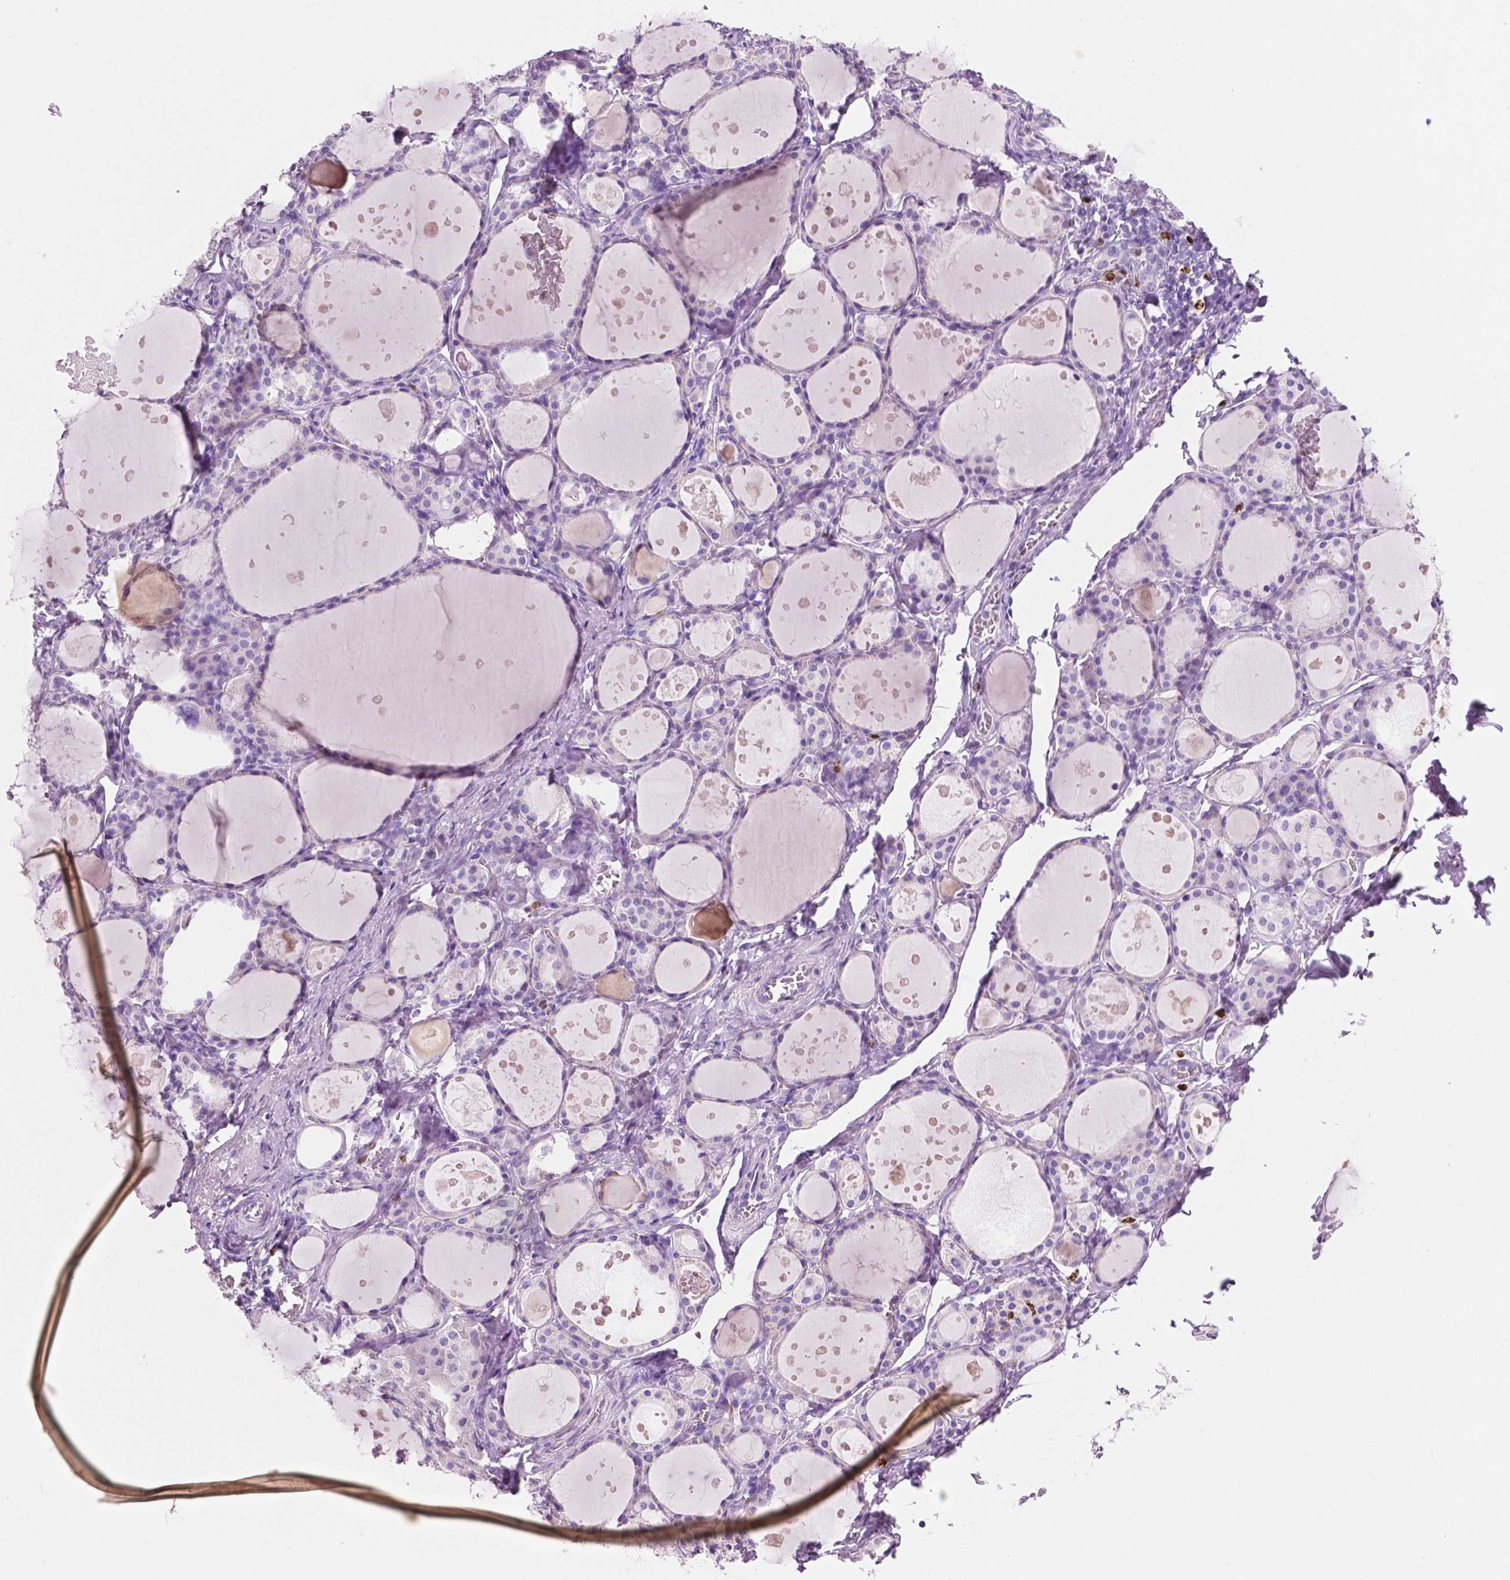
{"staining": {"intensity": "negative", "quantity": "none", "location": "none"}, "tissue": "thyroid gland", "cell_type": "Glandular cells", "image_type": "normal", "snomed": [{"axis": "morphology", "description": "Normal tissue, NOS"}, {"axis": "topography", "description": "Thyroid gland"}], "caption": "A high-resolution photomicrograph shows IHC staining of unremarkable thyroid gland, which shows no significant positivity in glandular cells.", "gene": "SIAH2", "patient": {"sex": "male", "age": 68}}